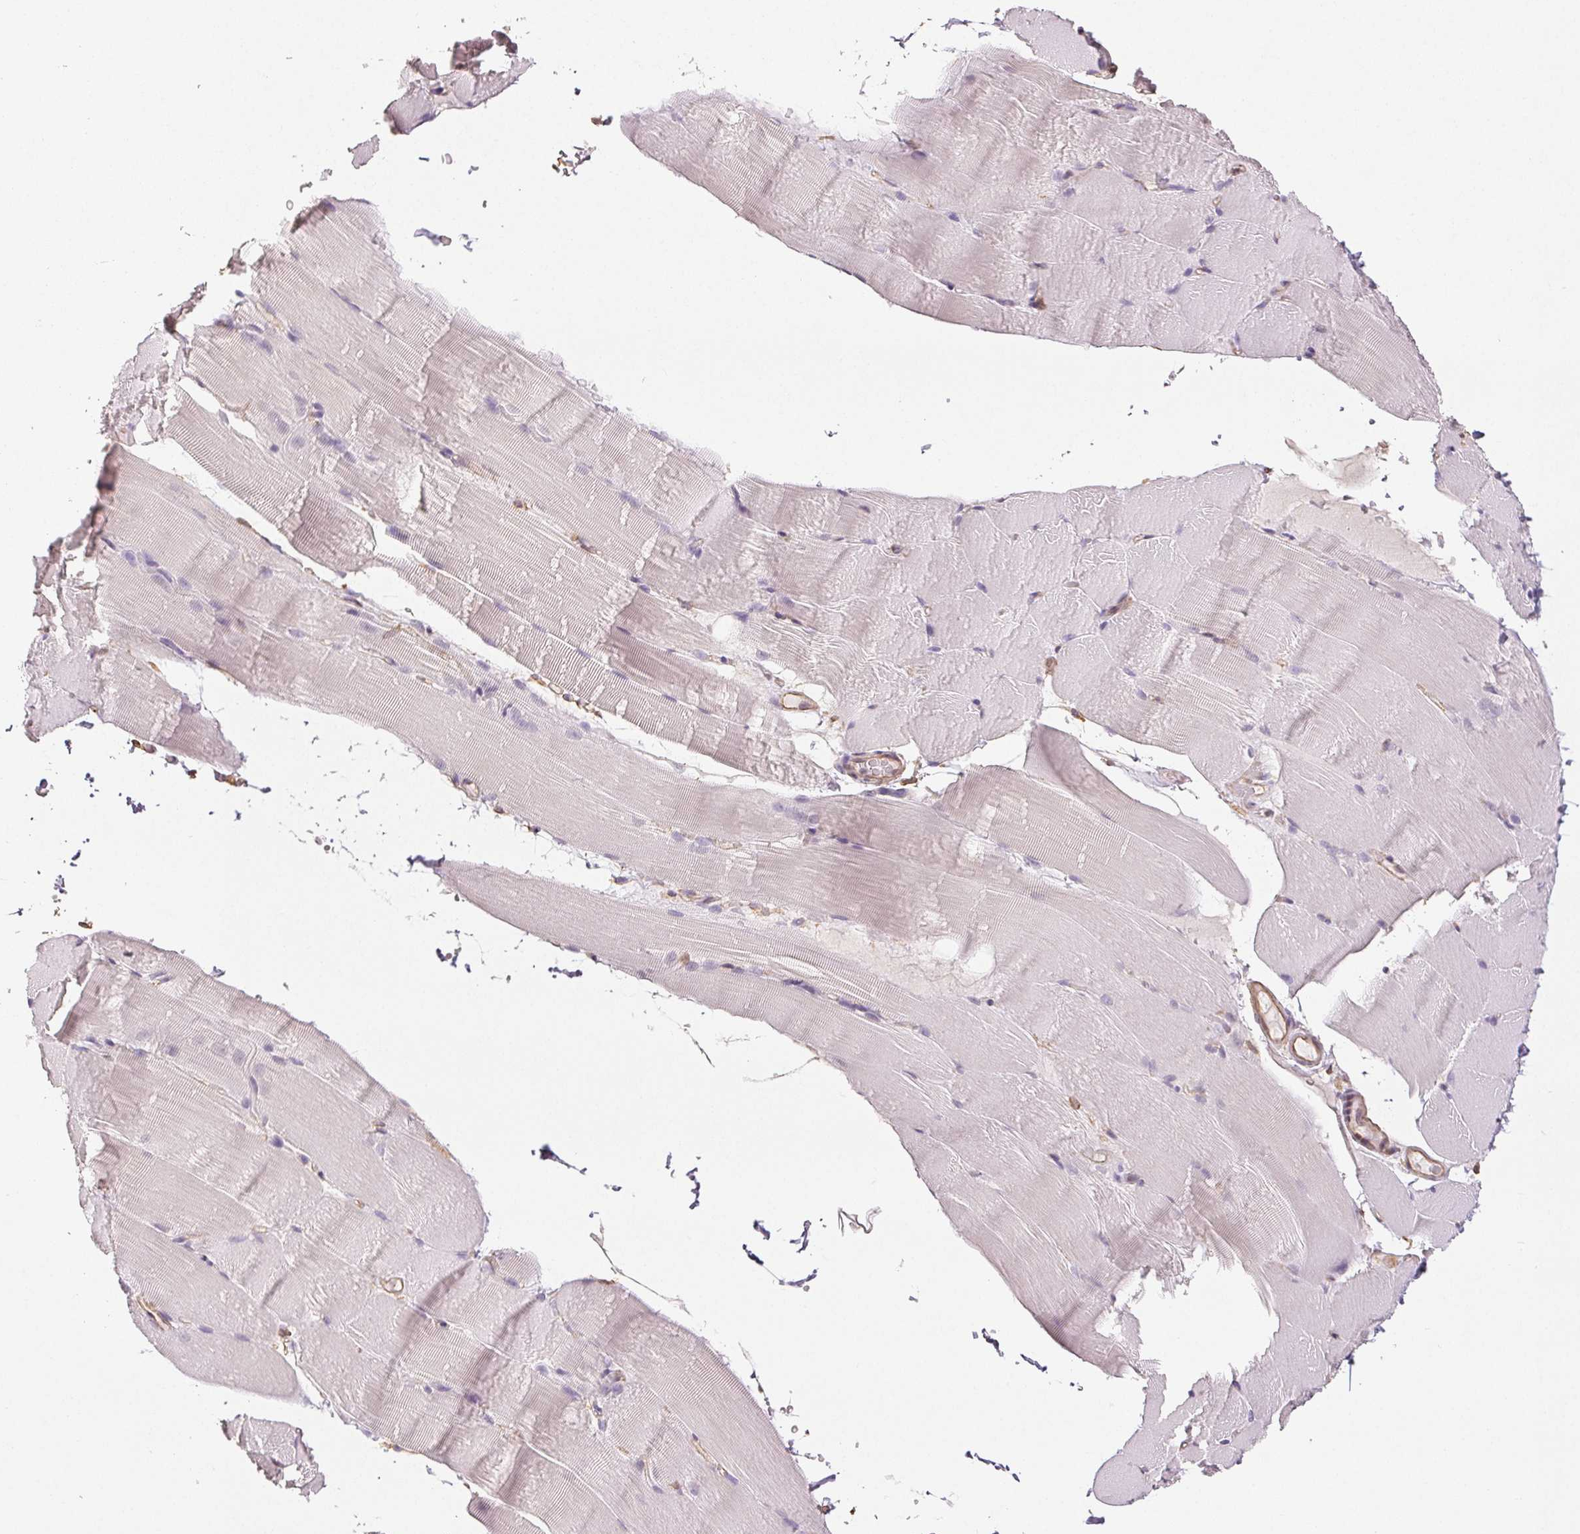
{"staining": {"intensity": "negative", "quantity": "none", "location": "none"}, "tissue": "skeletal muscle", "cell_type": "Myocytes", "image_type": "normal", "snomed": [{"axis": "morphology", "description": "Normal tissue, NOS"}, {"axis": "topography", "description": "Skeletal muscle"}], "caption": "Human skeletal muscle stained for a protein using immunohistochemistry (IHC) reveals no positivity in myocytes.", "gene": "COL7A1", "patient": {"sex": "female", "age": 37}}